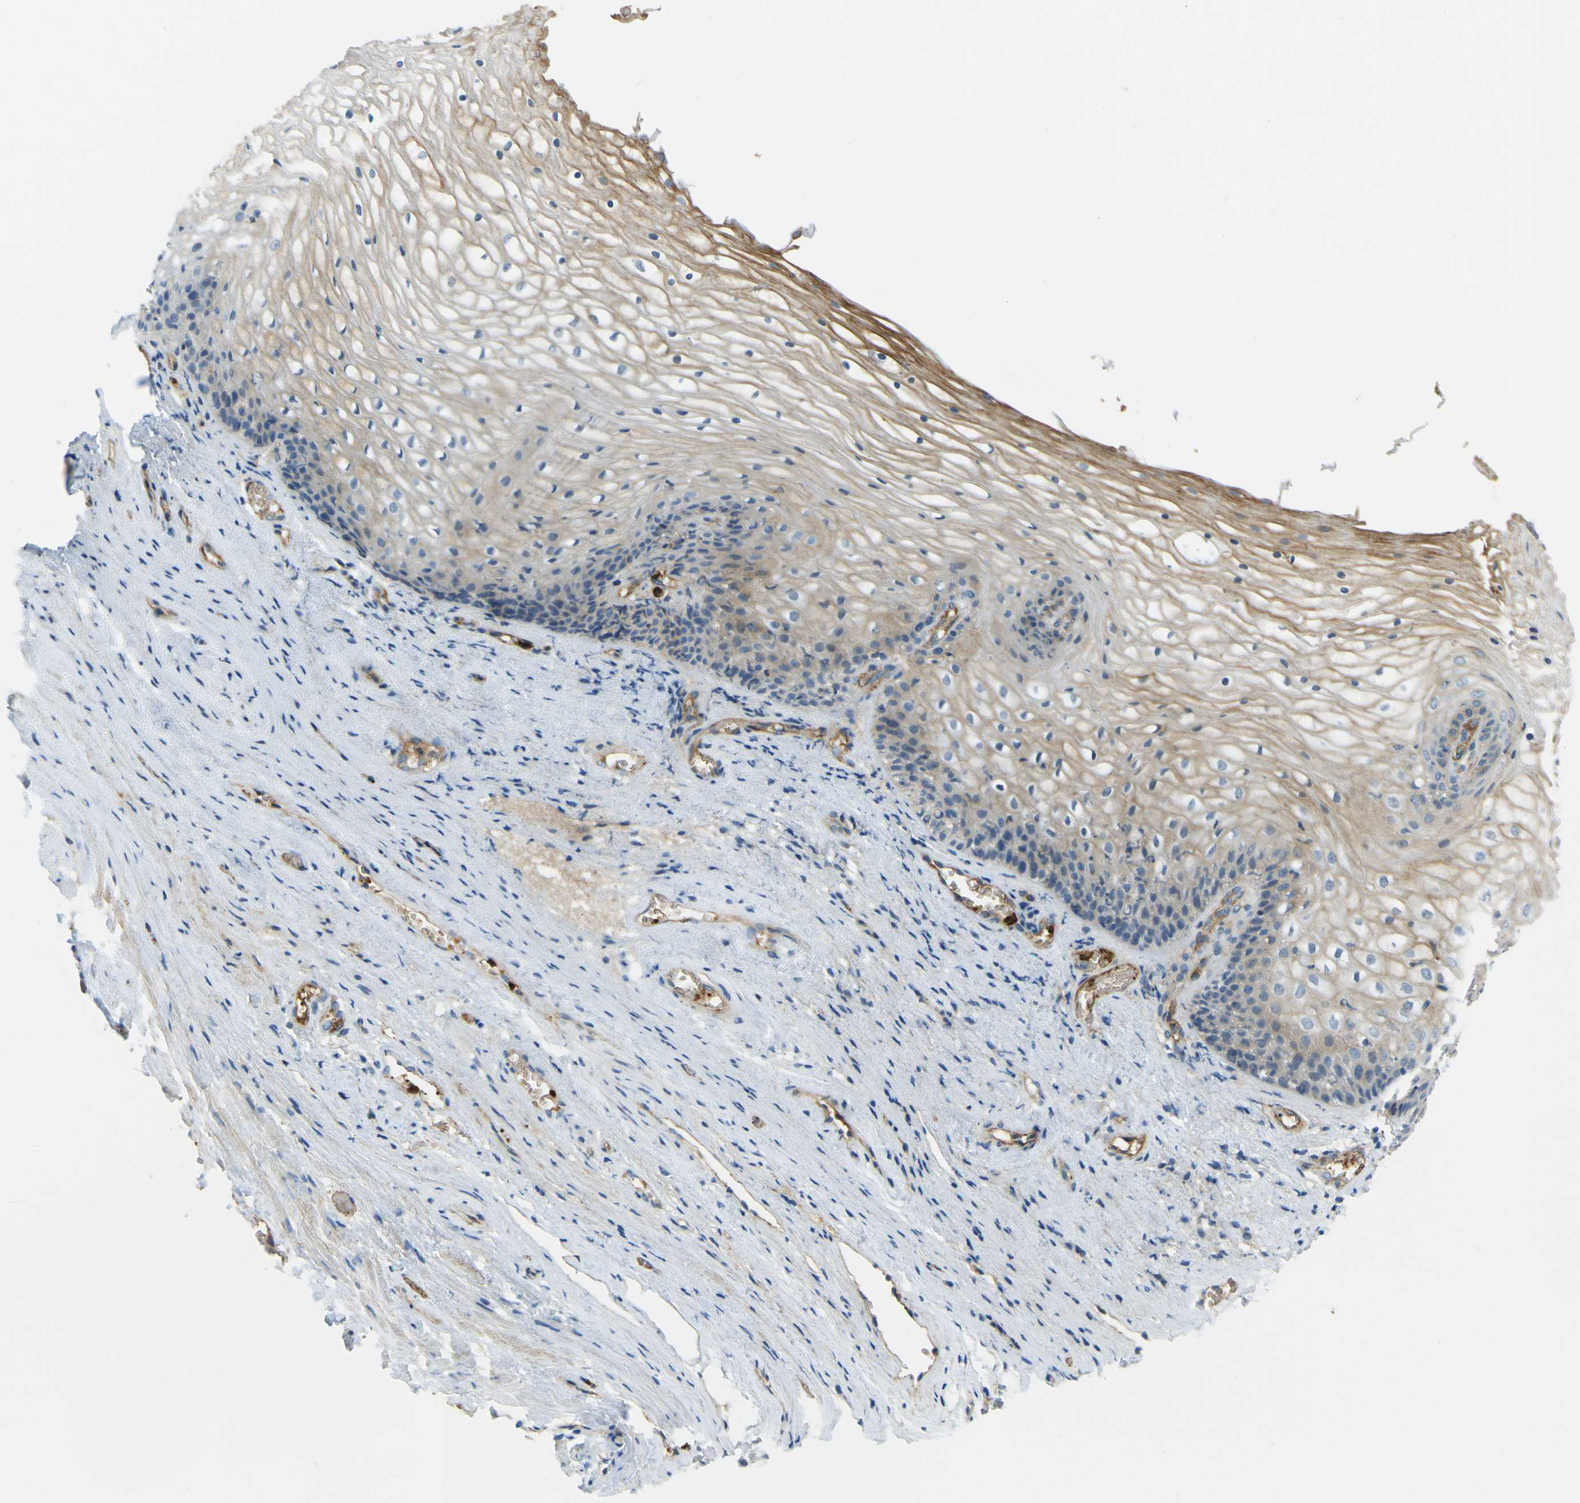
{"staining": {"intensity": "moderate", "quantity": ">75%", "location": "cytoplasmic/membranous"}, "tissue": "vagina", "cell_type": "Squamous epithelial cells", "image_type": "normal", "snomed": [{"axis": "morphology", "description": "Normal tissue, NOS"}, {"axis": "topography", "description": "Vagina"}], "caption": "This is a histology image of immunohistochemistry staining of normal vagina, which shows moderate staining in the cytoplasmic/membranous of squamous epithelial cells.", "gene": "PLXDC1", "patient": {"sex": "female", "age": 34}}